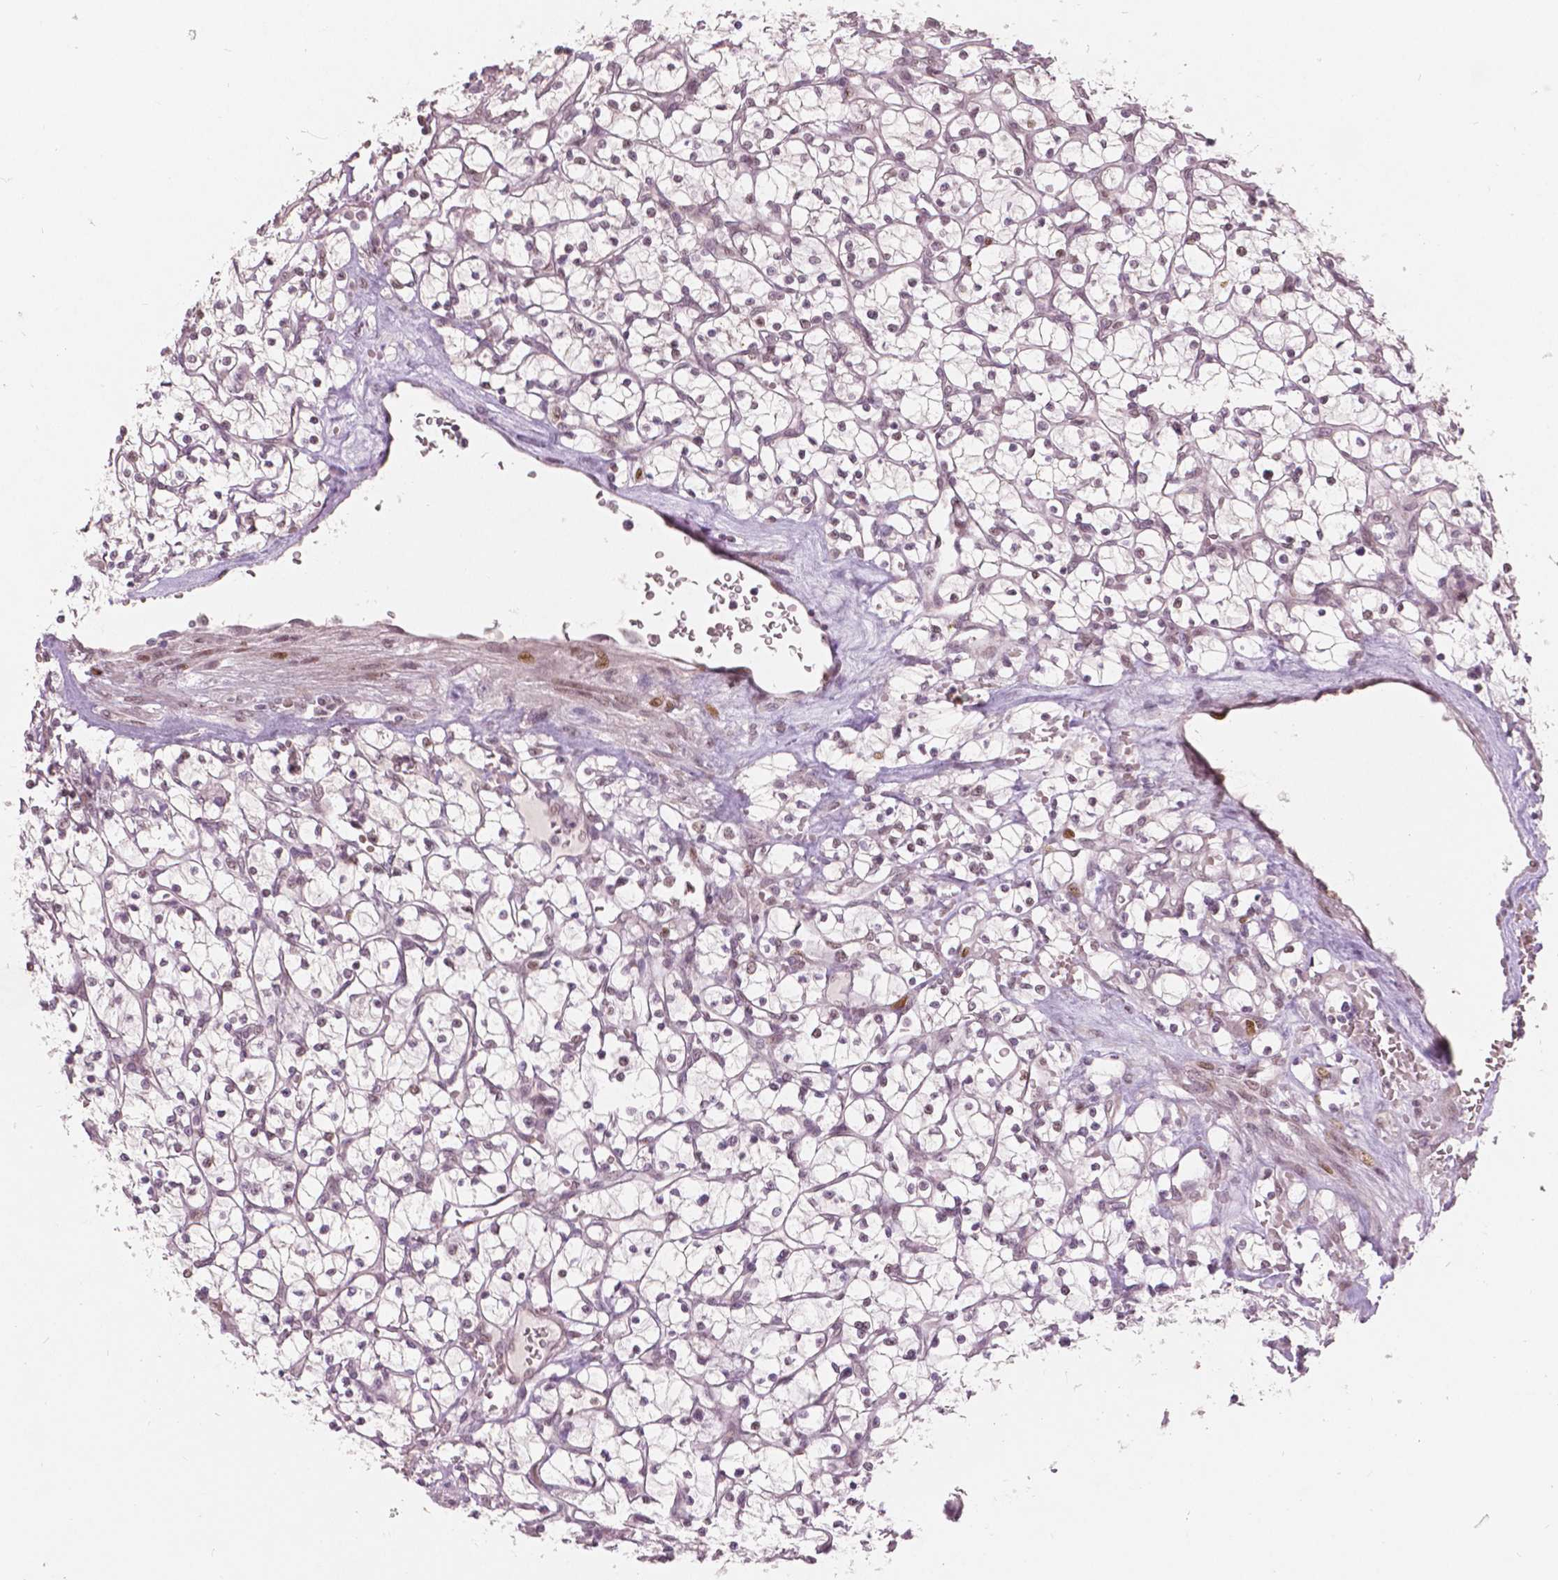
{"staining": {"intensity": "negative", "quantity": "none", "location": "none"}, "tissue": "renal cancer", "cell_type": "Tumor cells", "image_type": "cancer", "snomed": [{"axis": "morphology", "description": "Adenocarcinoma, NOS"}, {"axis": "topography", "description": "Kidney"}], "caption": "There is no significant expression in tumor cells of renal cancer (adenocarcinoma). (Immunohistochemistry, brightfield microscopy, high magnification).", "gene": "NSD2", "patient": {"sex": "female", "age": 64}}